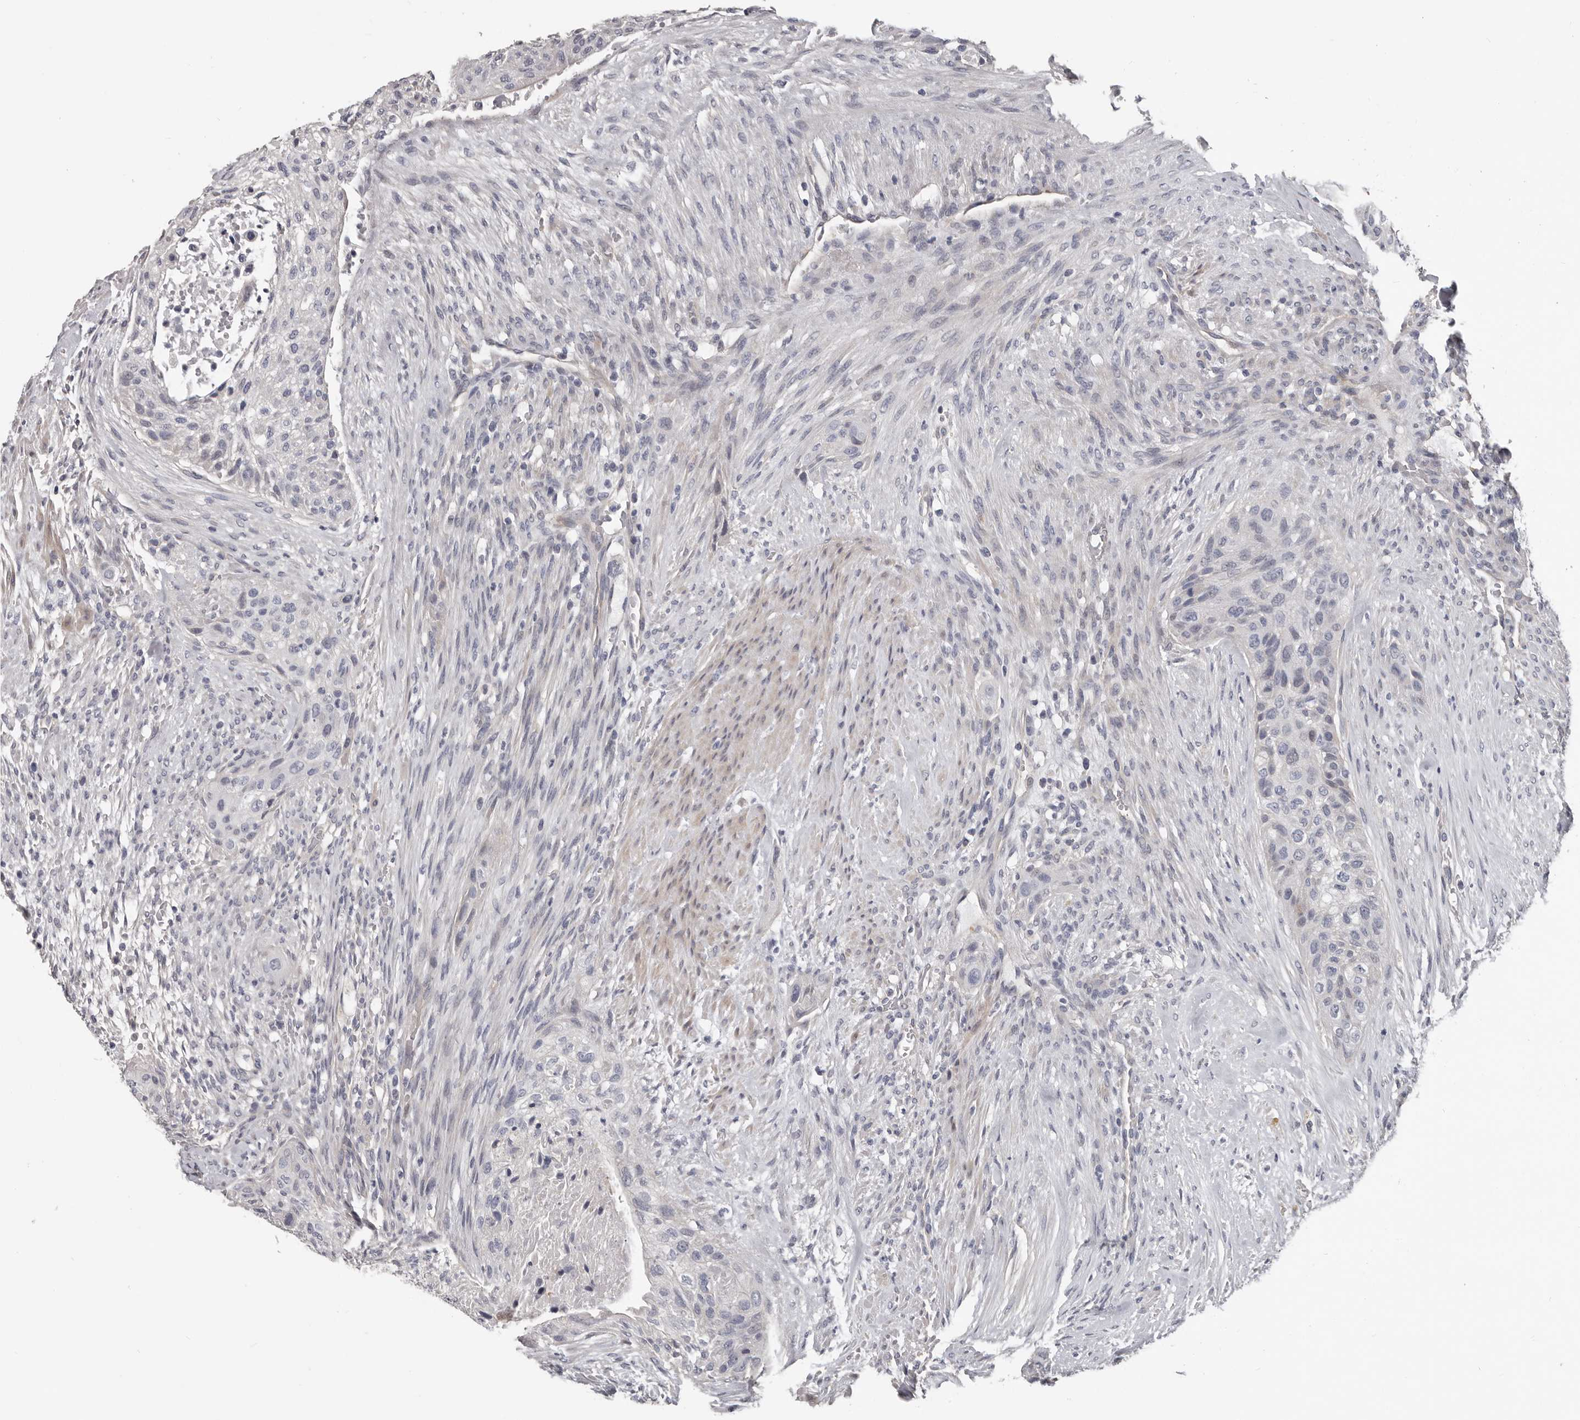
{"staining": {"intensity": "negative", "quantity": "none", "location": "none"}, "tissue": "urothelial cancer", "cell_type": "Tumor cells", "image_type": "cancer", "snomed": [{"axis": "morphology", "description": "Urothelial carcinoma, High grade"}, {"axis": "topography", "description": "Urinary bladder"}], "caption": "IHC photomicrograph of human urothelial cancer stained for a protein (brown), which shows no positivity in tumor cells.", "gene": "RNF217", "patient": {"sex": "male", "age": 35}}